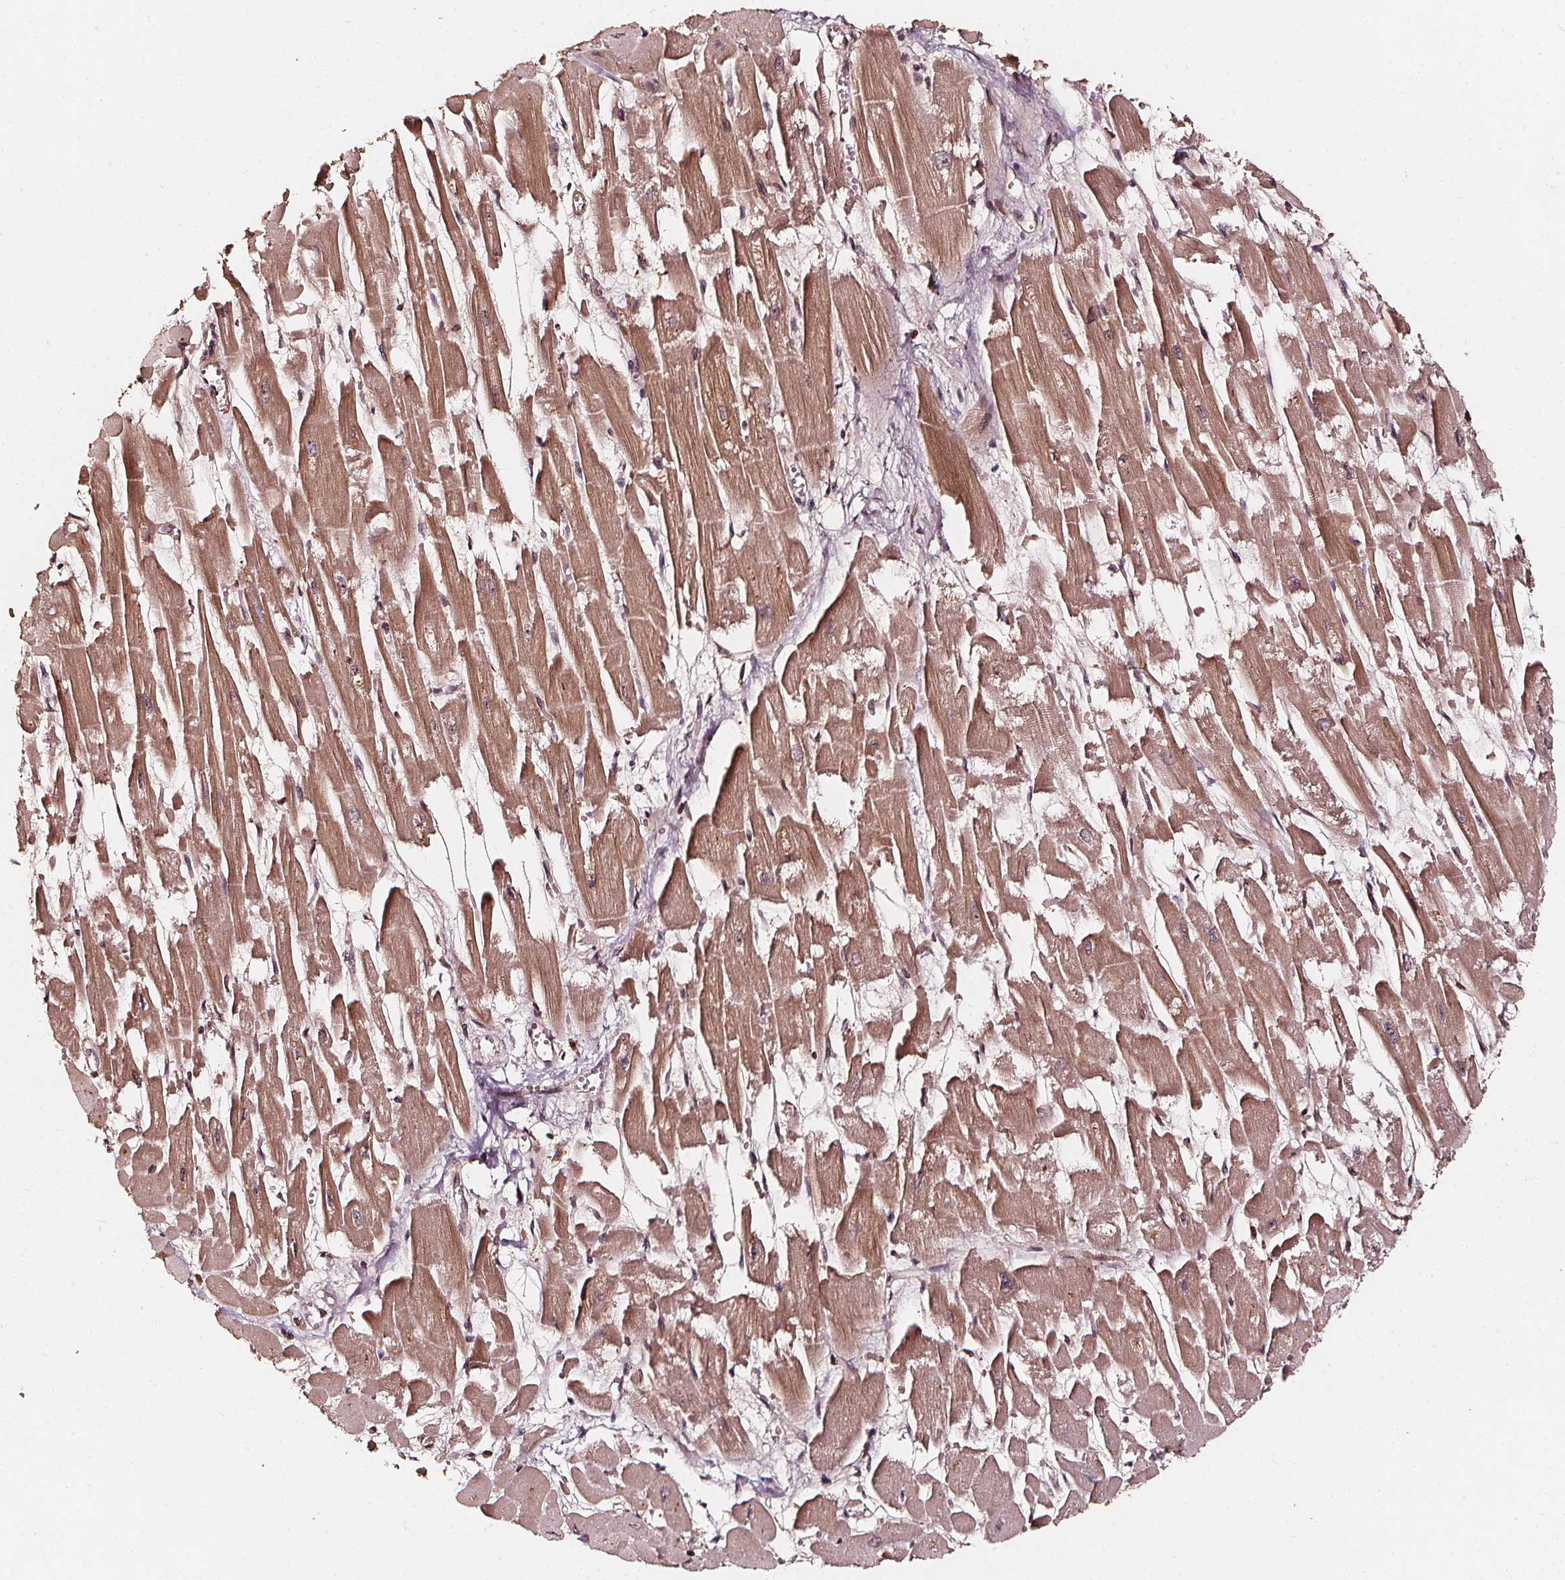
{"staining": {"intensity": "moderate", "quantity": "25%-75%", "location": "cytoplasmic/membranous,nuclear"}, "tissue": "heart muscle", "cell_type": "Cardiomyocytes", "image_type": "normal", "snomed": [{"axis": "morphology", "description": "Normal tissue, NOS"}, {"axis": "topography", "description": "Heart"}], "caption": "DAB immunohistochemical staining of benign human heart muscle demonstrates moderate cytoplasmic/membranous,nuclear protein expression in about 25%-75% of cardiomyocytes.", "gene": "EXOSC9", "patient": {"sex": "female", "age": 52}}